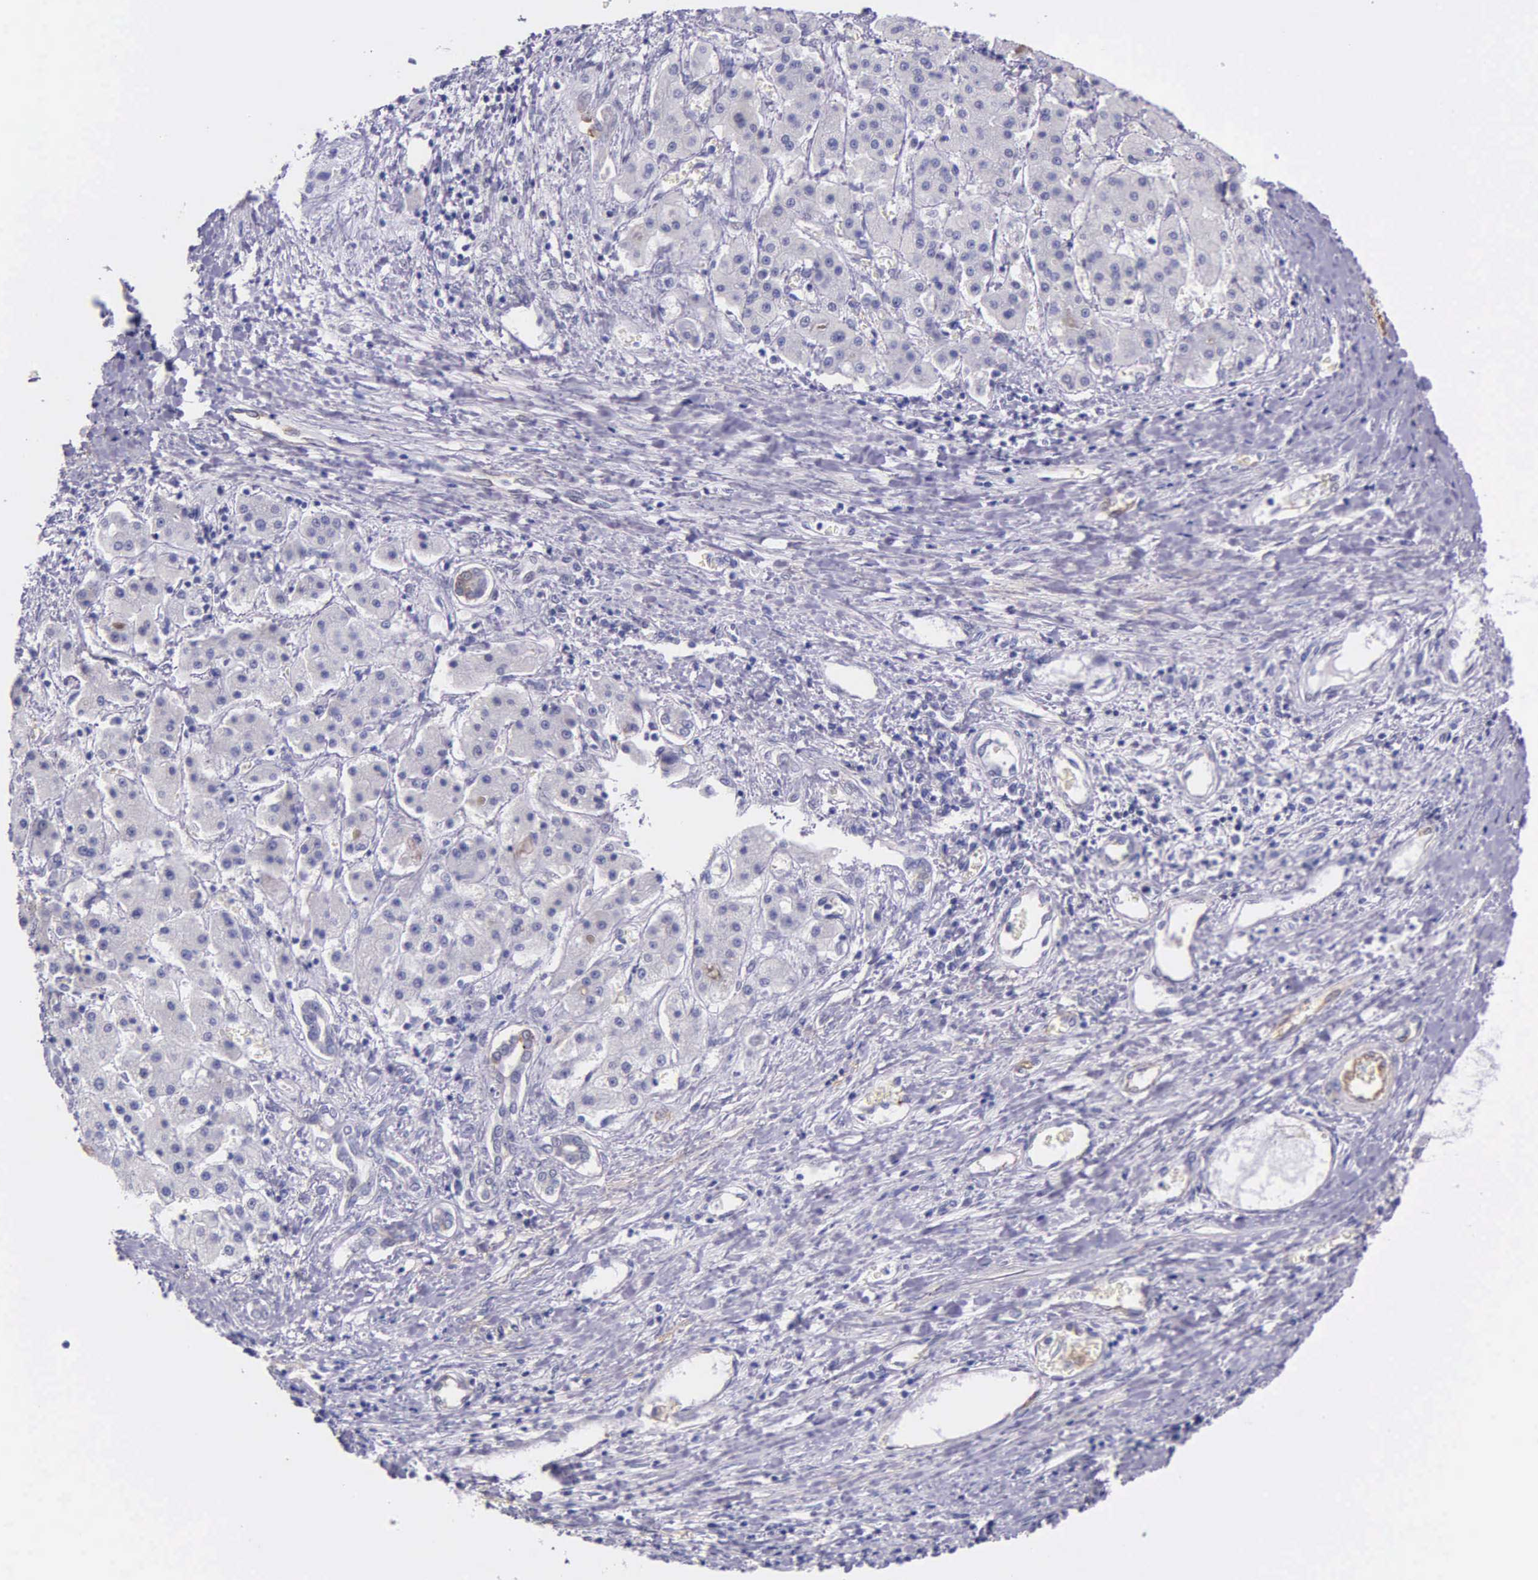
{"staining": {"intensity": "negative", "quantity": "none", "location": "none"}, "tissue": "liver cancer", "cell_type": "Tumor cells", "image_type": "cancer", "snomed": [{"axis": "morphology", "description": "Carcinoma, Hepatocellular, NOS"}, {"axis": "topography", "description": "Liver"}], "caption": "The IHC histopathology image has no significant positivity in tumor cells of hepatocellular carcinoma (liver) tissue.", "gene": "AHNAK2", "patient": {"sex": "male", "age": 24}}